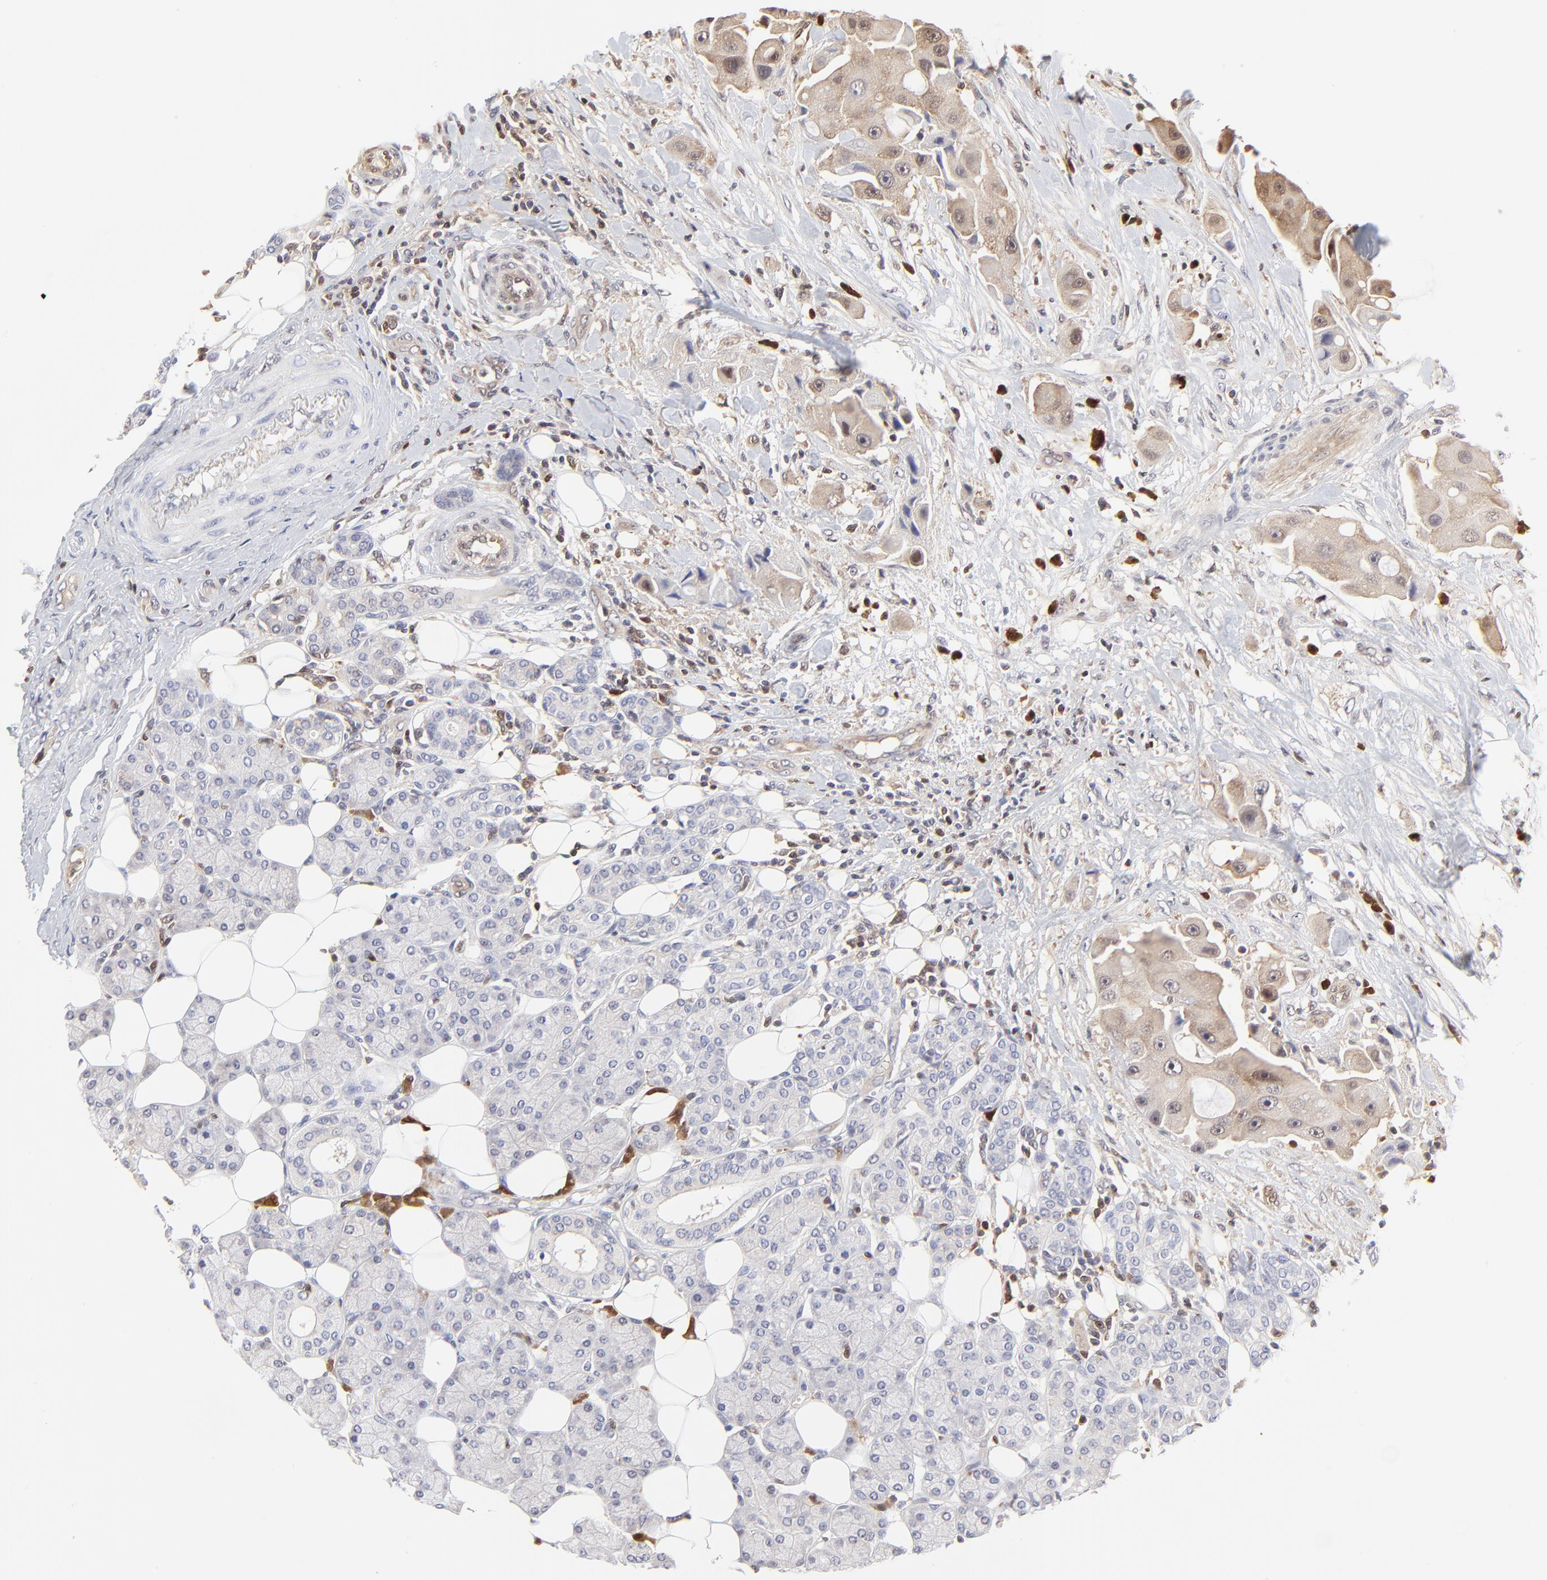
{"staining": {"intensity": "weak", "quantity": "<25%", "location": "cytoplasmic/membranous"}, "tissue": "head and neck cancer", "cell_type": "Tumor cells", "image_type": "cancer", "snomed": [{"axis": "morphology", "description": "Normal tissue, NOS"}, {"axis": "morphology", "description": "Adenocarcinoma, NOS"}, {"axis": "topography", "description": "Salivary gland"}, {"axis": "topography", "description": "Head-Neck"}], "caption": "Human head and neck cancer stained for a protein using immunohistochemistry shows no staining in tumor cells.", "gene": "CASP3", "patient": {"sex": "male", "age": 80}}